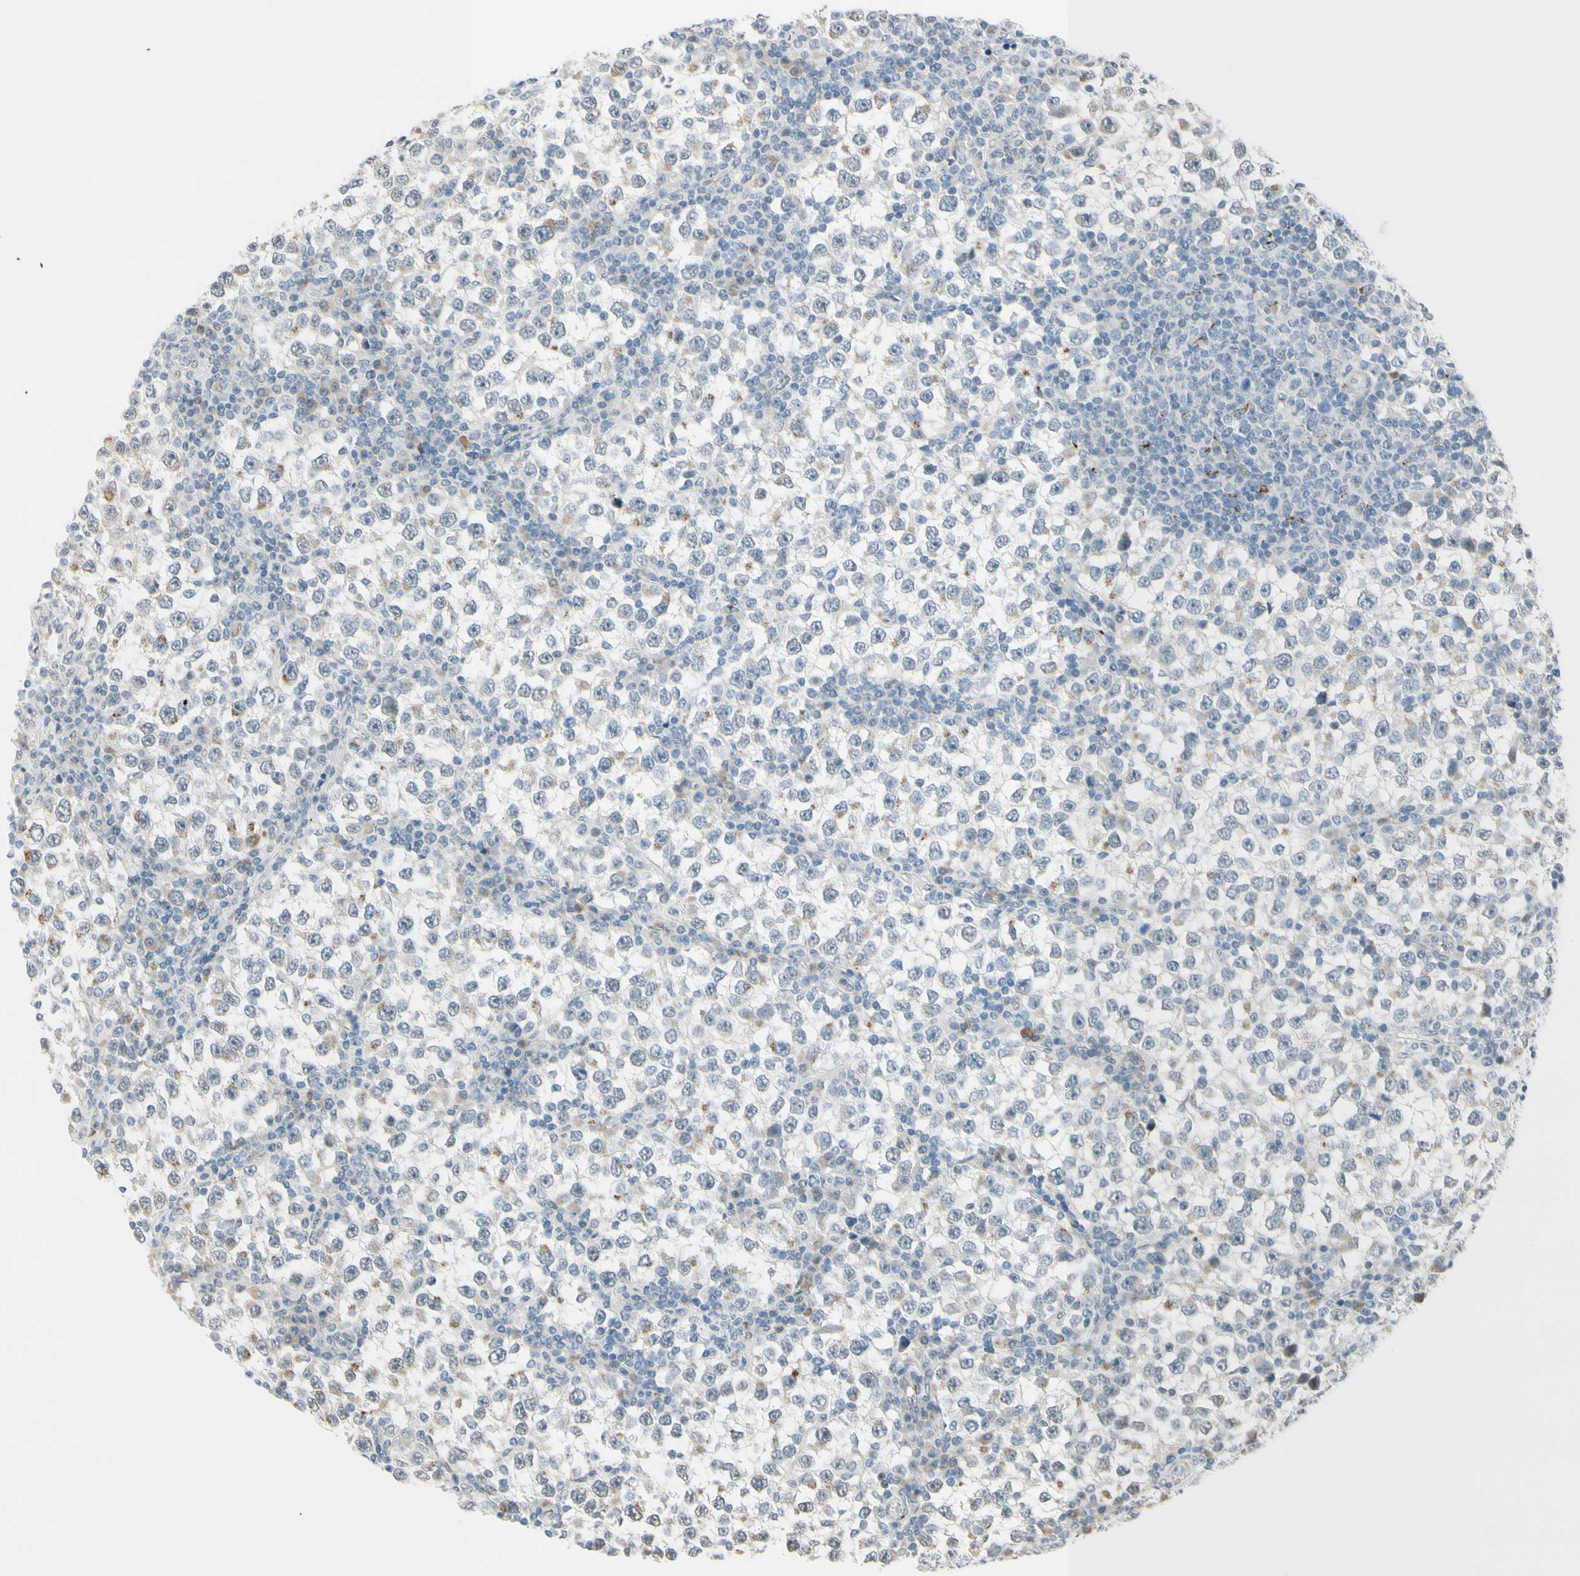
{"staining": {"intensity": "moderate", "quantity": "<25%", "location": "cytoplasmic/membranous"}, "tissue": "testis cancer", "cell_type": "Tumor cells", "image_type": "cancer", "snomed": [{"axis": "morphology", "description": "Seminoma, NOS"}, {"axis": "topography", "description": "Testis"}], "caption": "A brown stain highlights moderate cytoplasmic/membranous staining of a protein in human testis seminoma tumor cells.", "gene": "B4GALNT1", "patient": {"sex": "male", "age": 65}}